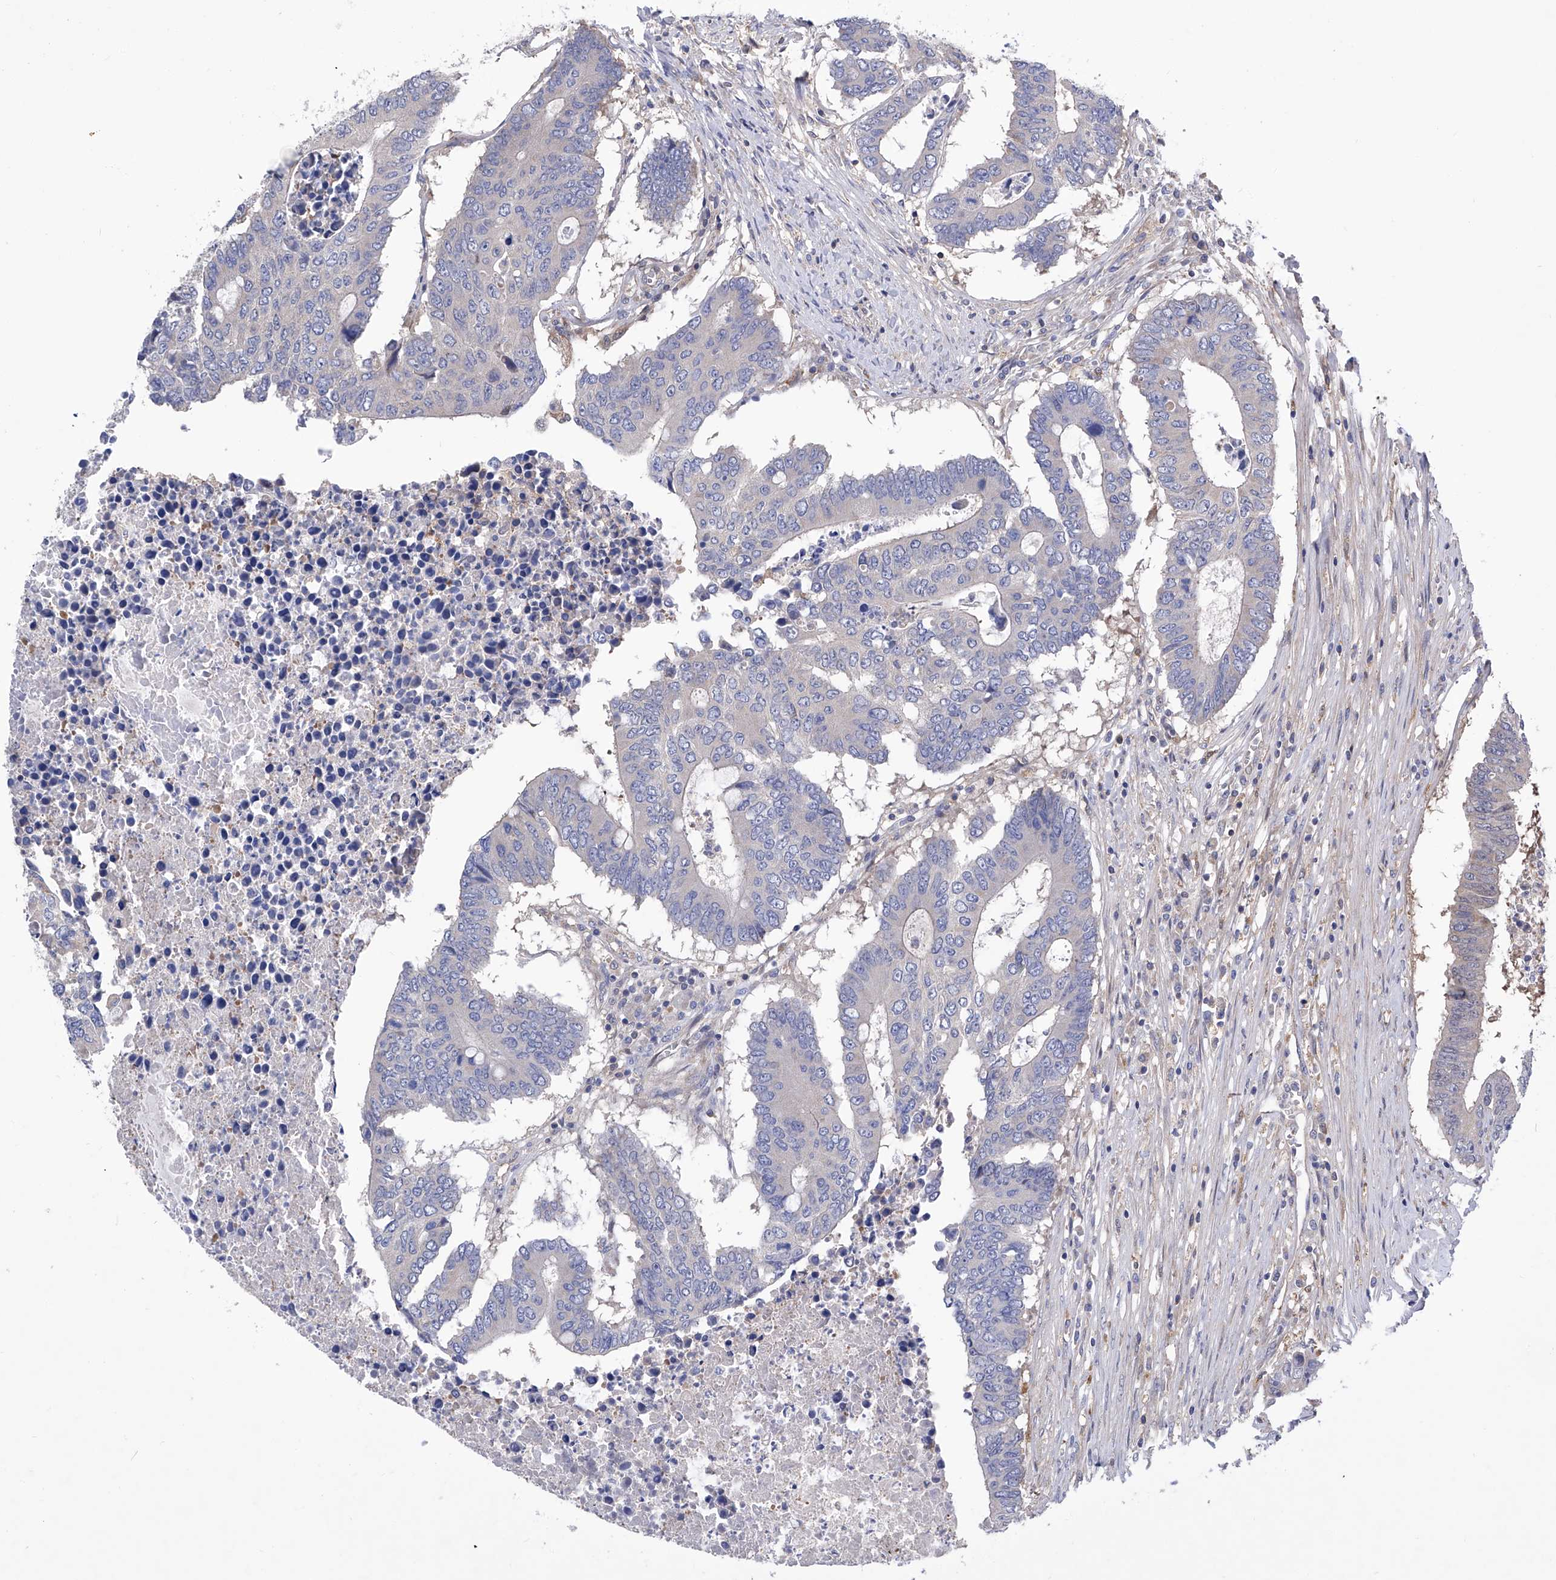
{"staining": {"intensity": "negative", "quantity": "none", "location": "none"}, "tissue": "colorectal cancer", "cell_type": "Tumor cells", "image_type": "cancer", "snomed": [{"axis": "morphology", "description": "Adenocarcinoma, NOS"}, {"axis": "topography", "description": "Colon"}], "caption": "This is an immunohistochemistry photomicrograph of colorectal adenocarcinoma. There is no staining in tumor cells.", "gene": "SPATA20", "patient": {"sex": "male", "age": 87}}